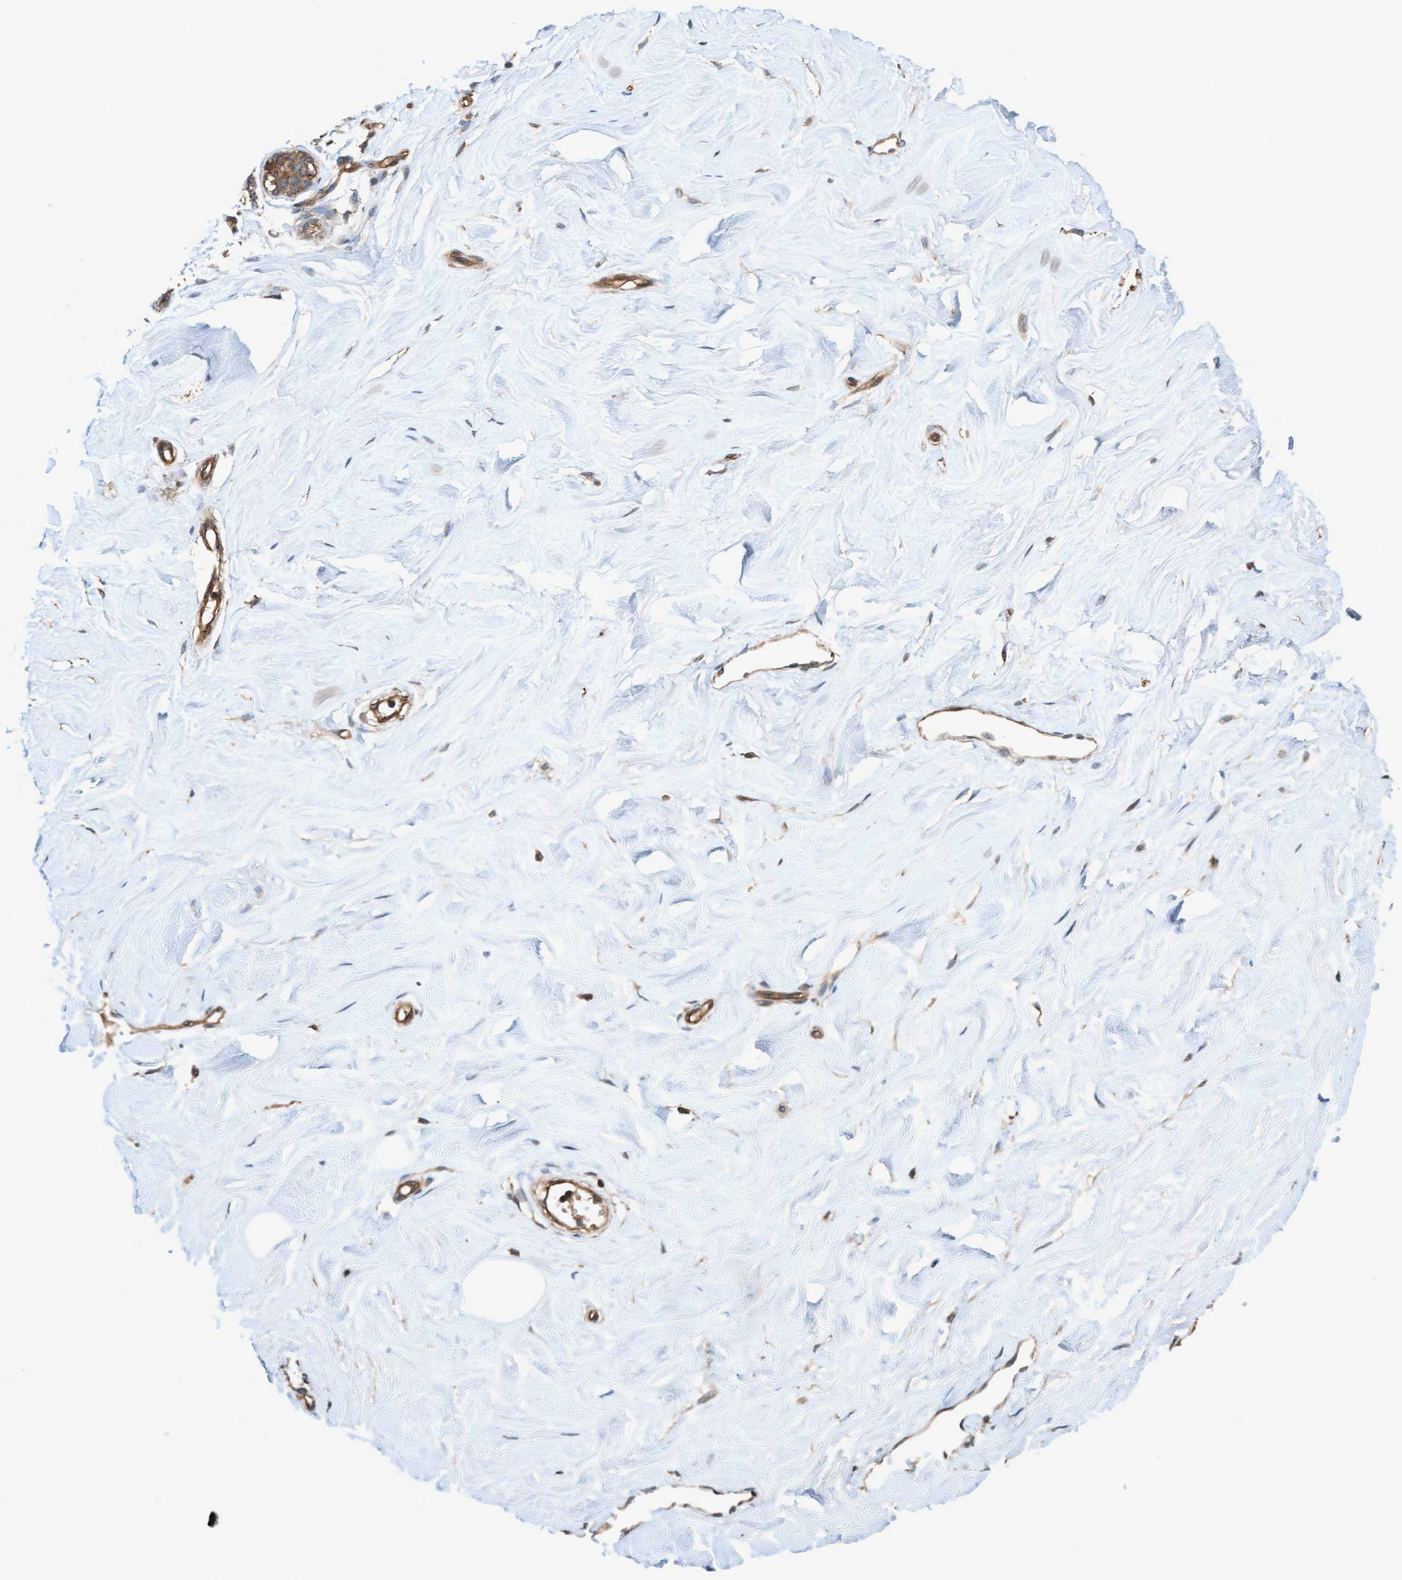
{"staining": {"intensity": "moderate", "quantity": "25%-75%", "location": "cytoplasmic/membranous"}, "tissue": "breast", "cell_type": "Adipocytes", "image_type": "normal", "snomed": [{"axis": "morphology", "description": "Normal tissue, NOS"}, {"axis": "topography", "description": "Breast"}], "caption": "IHC image of unremarkable breast: breast stained using immunohistochemistry (IHC) reveals medium levels of moderate protein expression localized specifically in the cytoplasmic/membranous of adipocytes, appearing as a cytoplasmic/membranous brown color.", "gene": "ERAL1", "patient": {"sex": "female", "age": 23}}